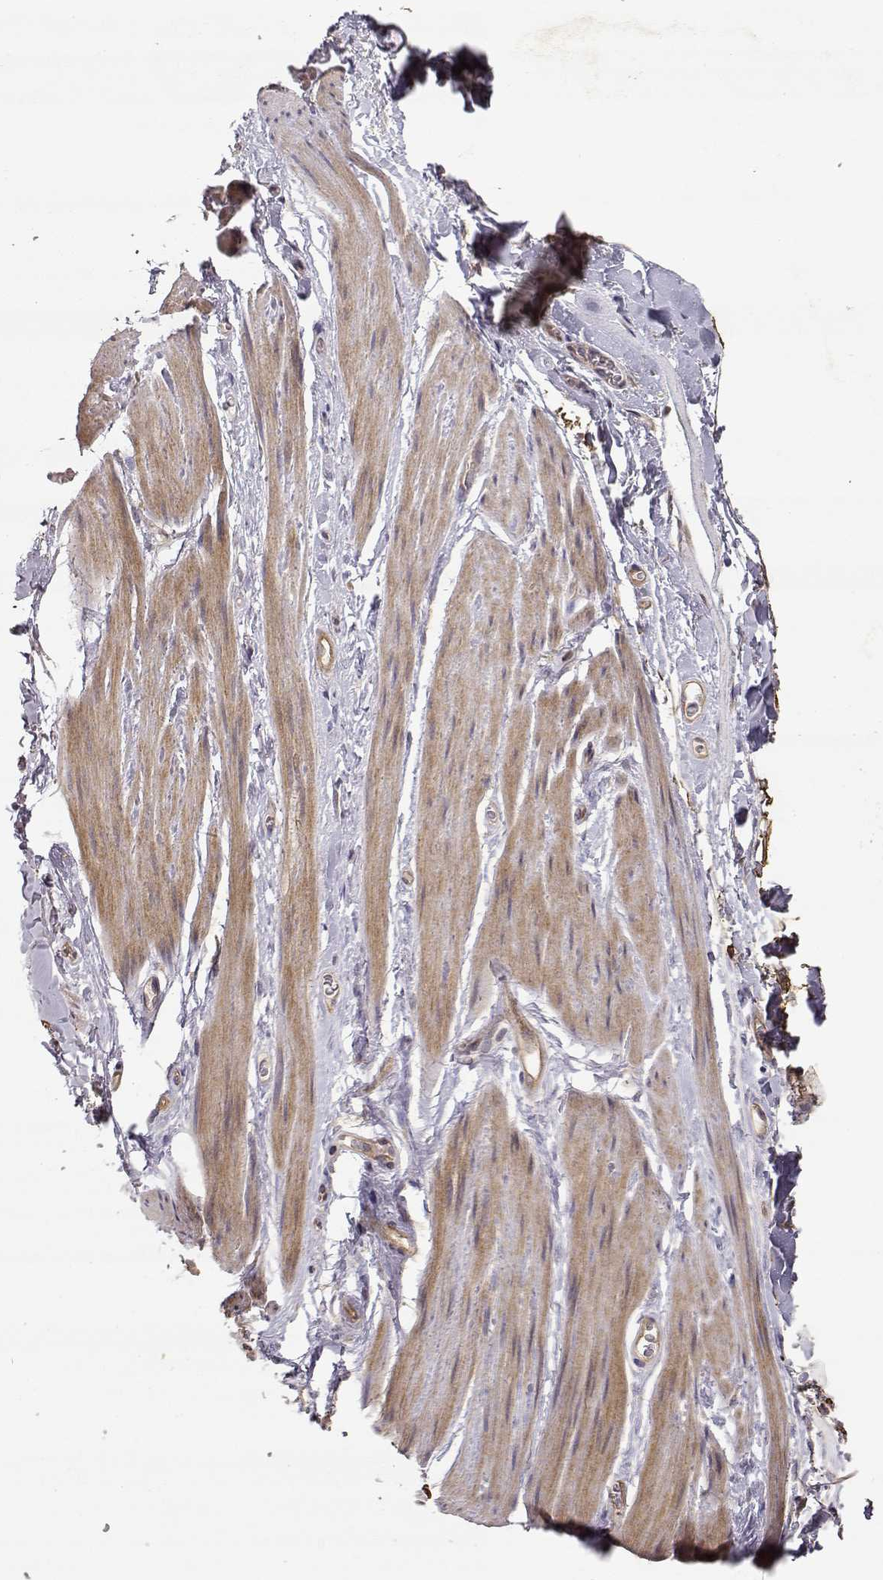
{"staining": {"intensity": "weak", "quantity": "<25%", "location": "cytoplasmic/membranous"}, "tissue": "soft tissue", "cell_type": "Fibroblasts", "image_type": "normal", "snomed": [{"axis": "morphology", "description": "Normal tissue, NOS"}, {"axis": "topography", "description": "Anal"}, {"axis": "topography", "description": "Peripheral nerve tissue"}], "caption": "IHC photomicrograph of benign soft tissue: soft tissue stained with DAB (3,3'-diaminobenzidine) reveals no significant protein staining in fibroblasts.", "gene": "CRIM1", "patient": {"sex": "male", "age": 53}}